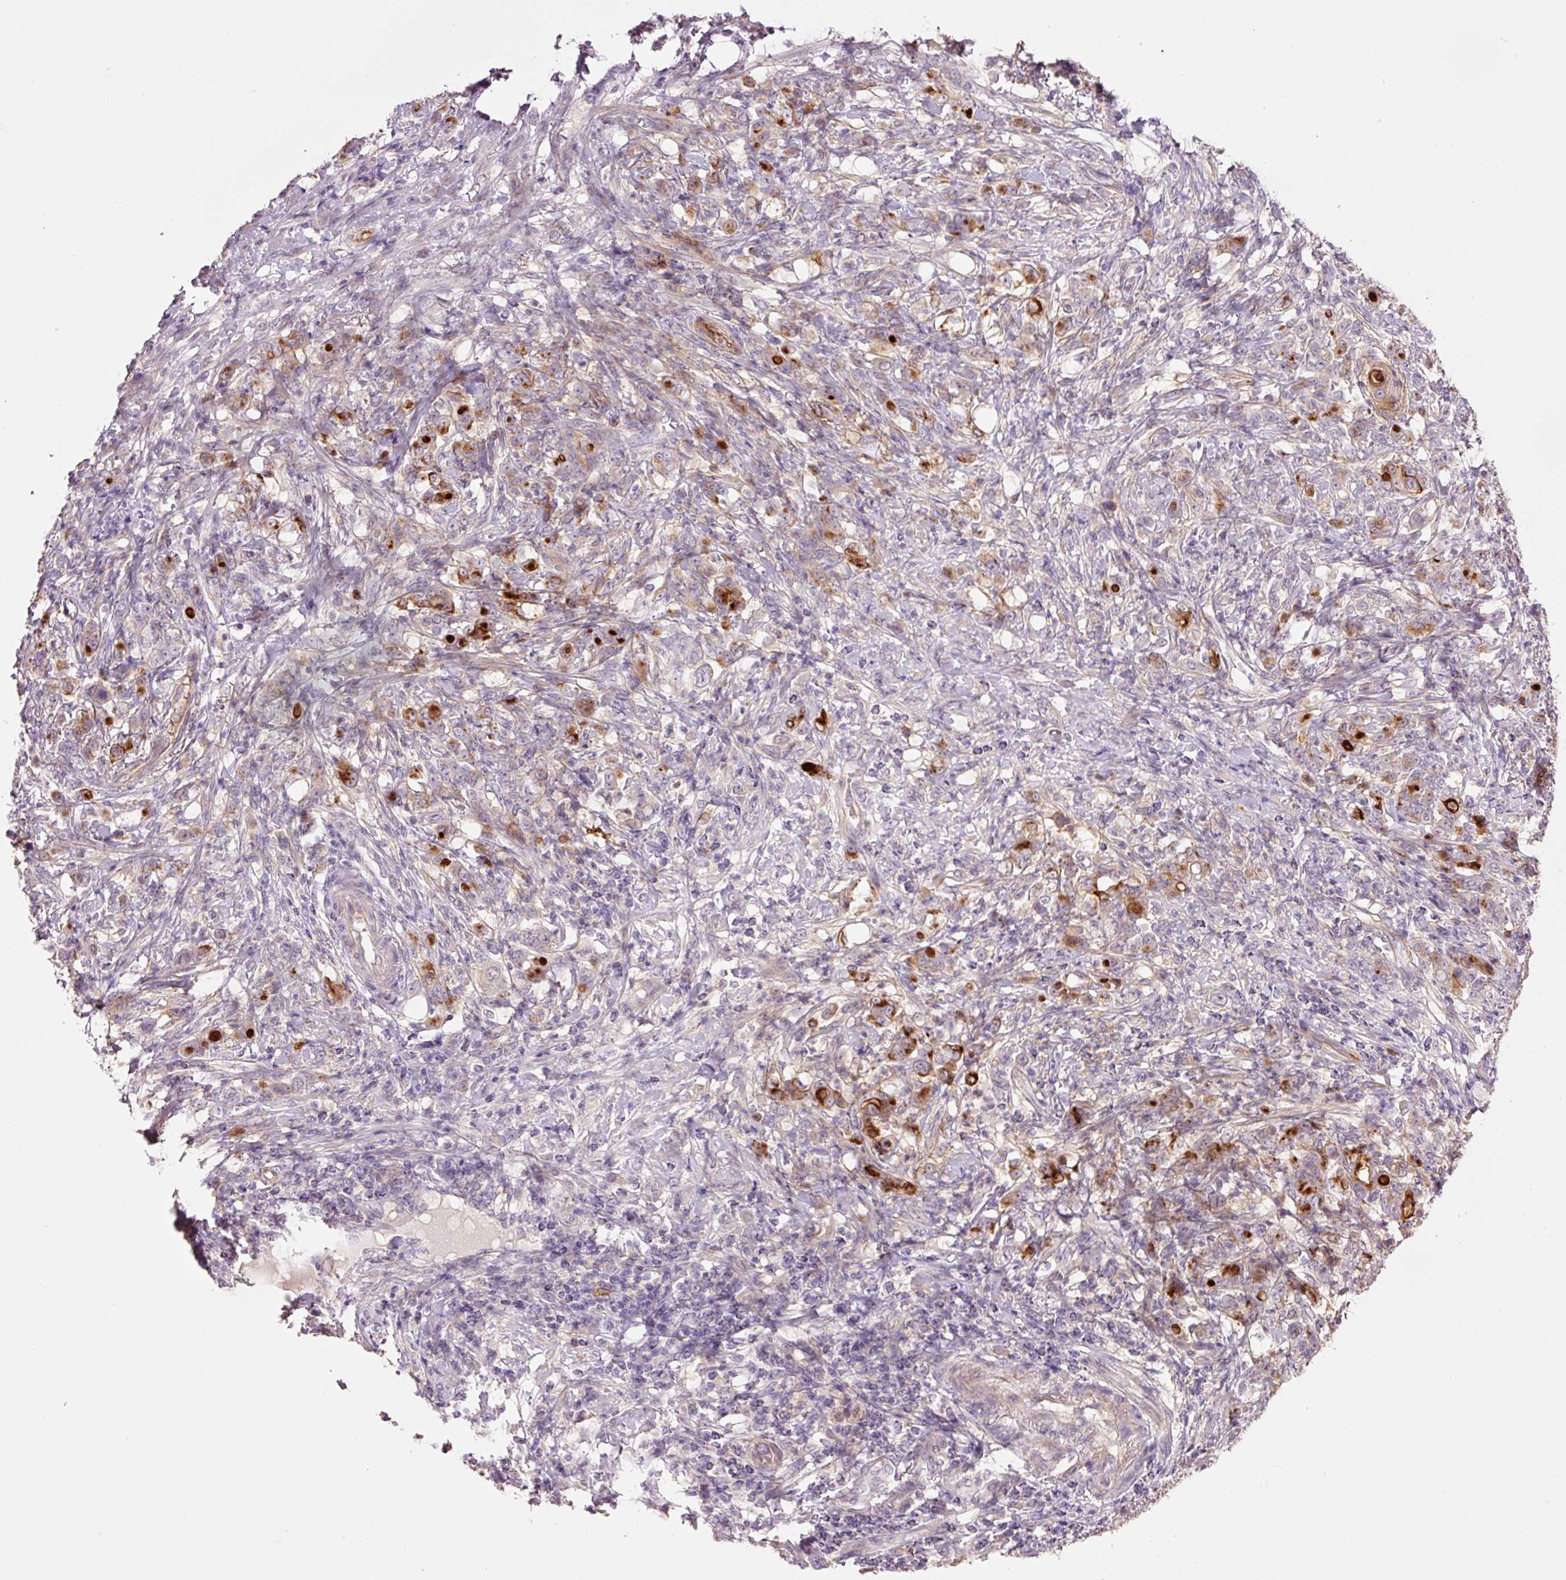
{"staining": {"intensity": "strong", "quantity": ">75%", "location": "cytoplasmic/membranous"}, "tissue": "stomach cancer", "cell_type": "Tumor cells", "image_type": "cancer", "snomed": [{"axis": "morphology", "description": "Adenocarcinoma, NOS"}, {"axis": "topography", "description": "Stomach"}], "caption": "A high-resolution image shows immunohistochemistry staining of stomach adenocarcinoma, which displays strong cytoplasmic/membranous positivity in about >75% of tumor cells.", "gene": "SLC1A4", "patient": {"sex": "female", "age": 79}}